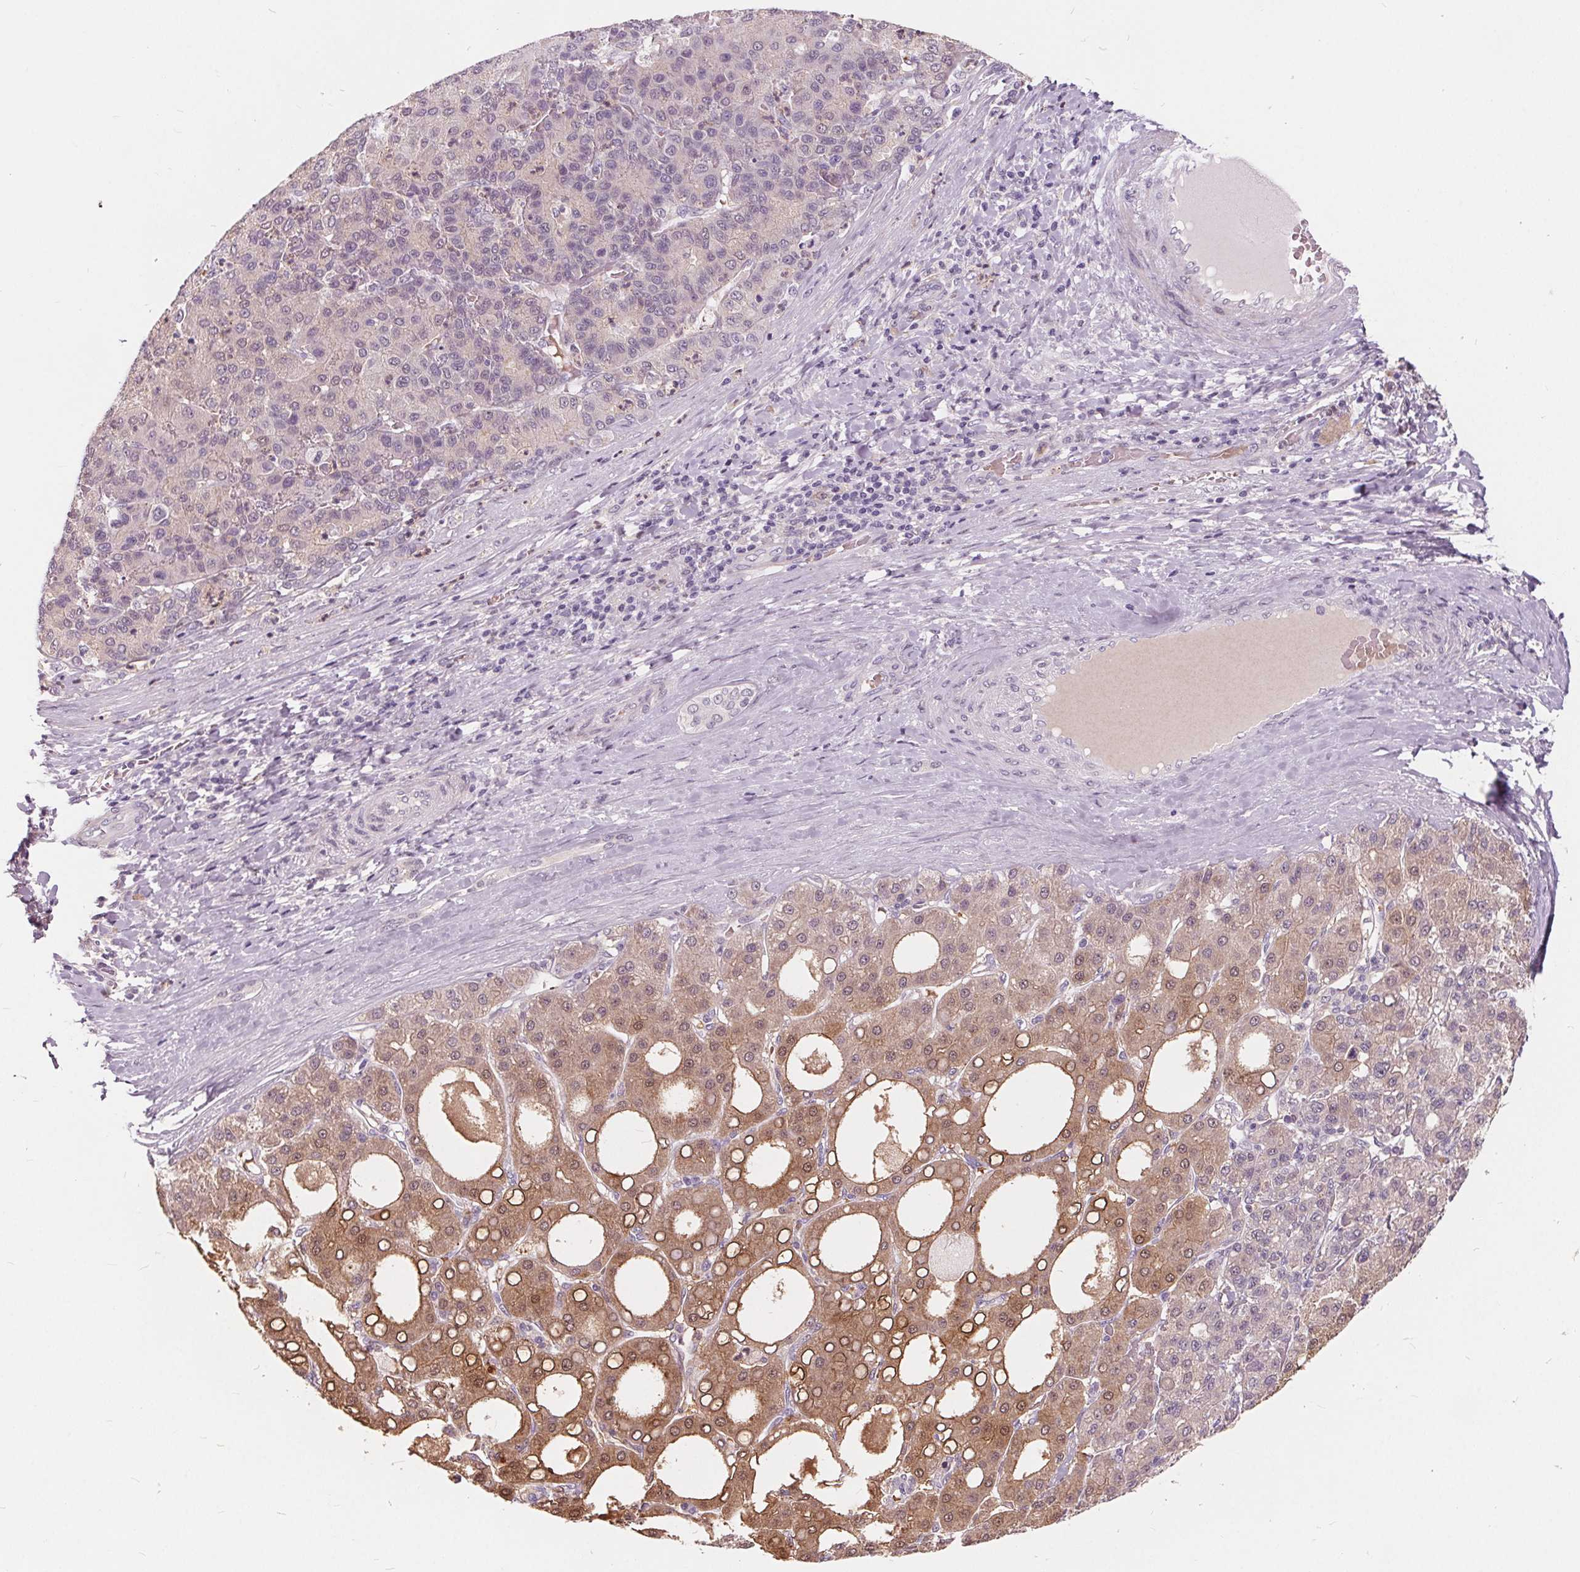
{"staining": {"intensity": "weak", "quantity": "25%-75%", "location": "cytoplasmic/membranous,nuclear"}, "tissue": "liver cancer", "cell_type": "Tumor cells", "image_type": "cancer", "snomed": [{"axis": "morphology", "description": "Carcinoma, Hepatocellular, NOS"}, {"axis": "topography", "description": "Liver"}], "caption": "Immunohistochemistry (IHC) micrograph of neoplastic tissue: liver cancer (hepatocellular carcinoma) stained using immunohistochemistry demonstrates low levels of weak protein expression localized specifically in the cytoplasmic/membranous and nuclear of tumor cells, appearing as a cytoplasmic/membranous and nuclear brown color.", "gene": "HAAO", "patient": {"sex": "male", "age": 65}}